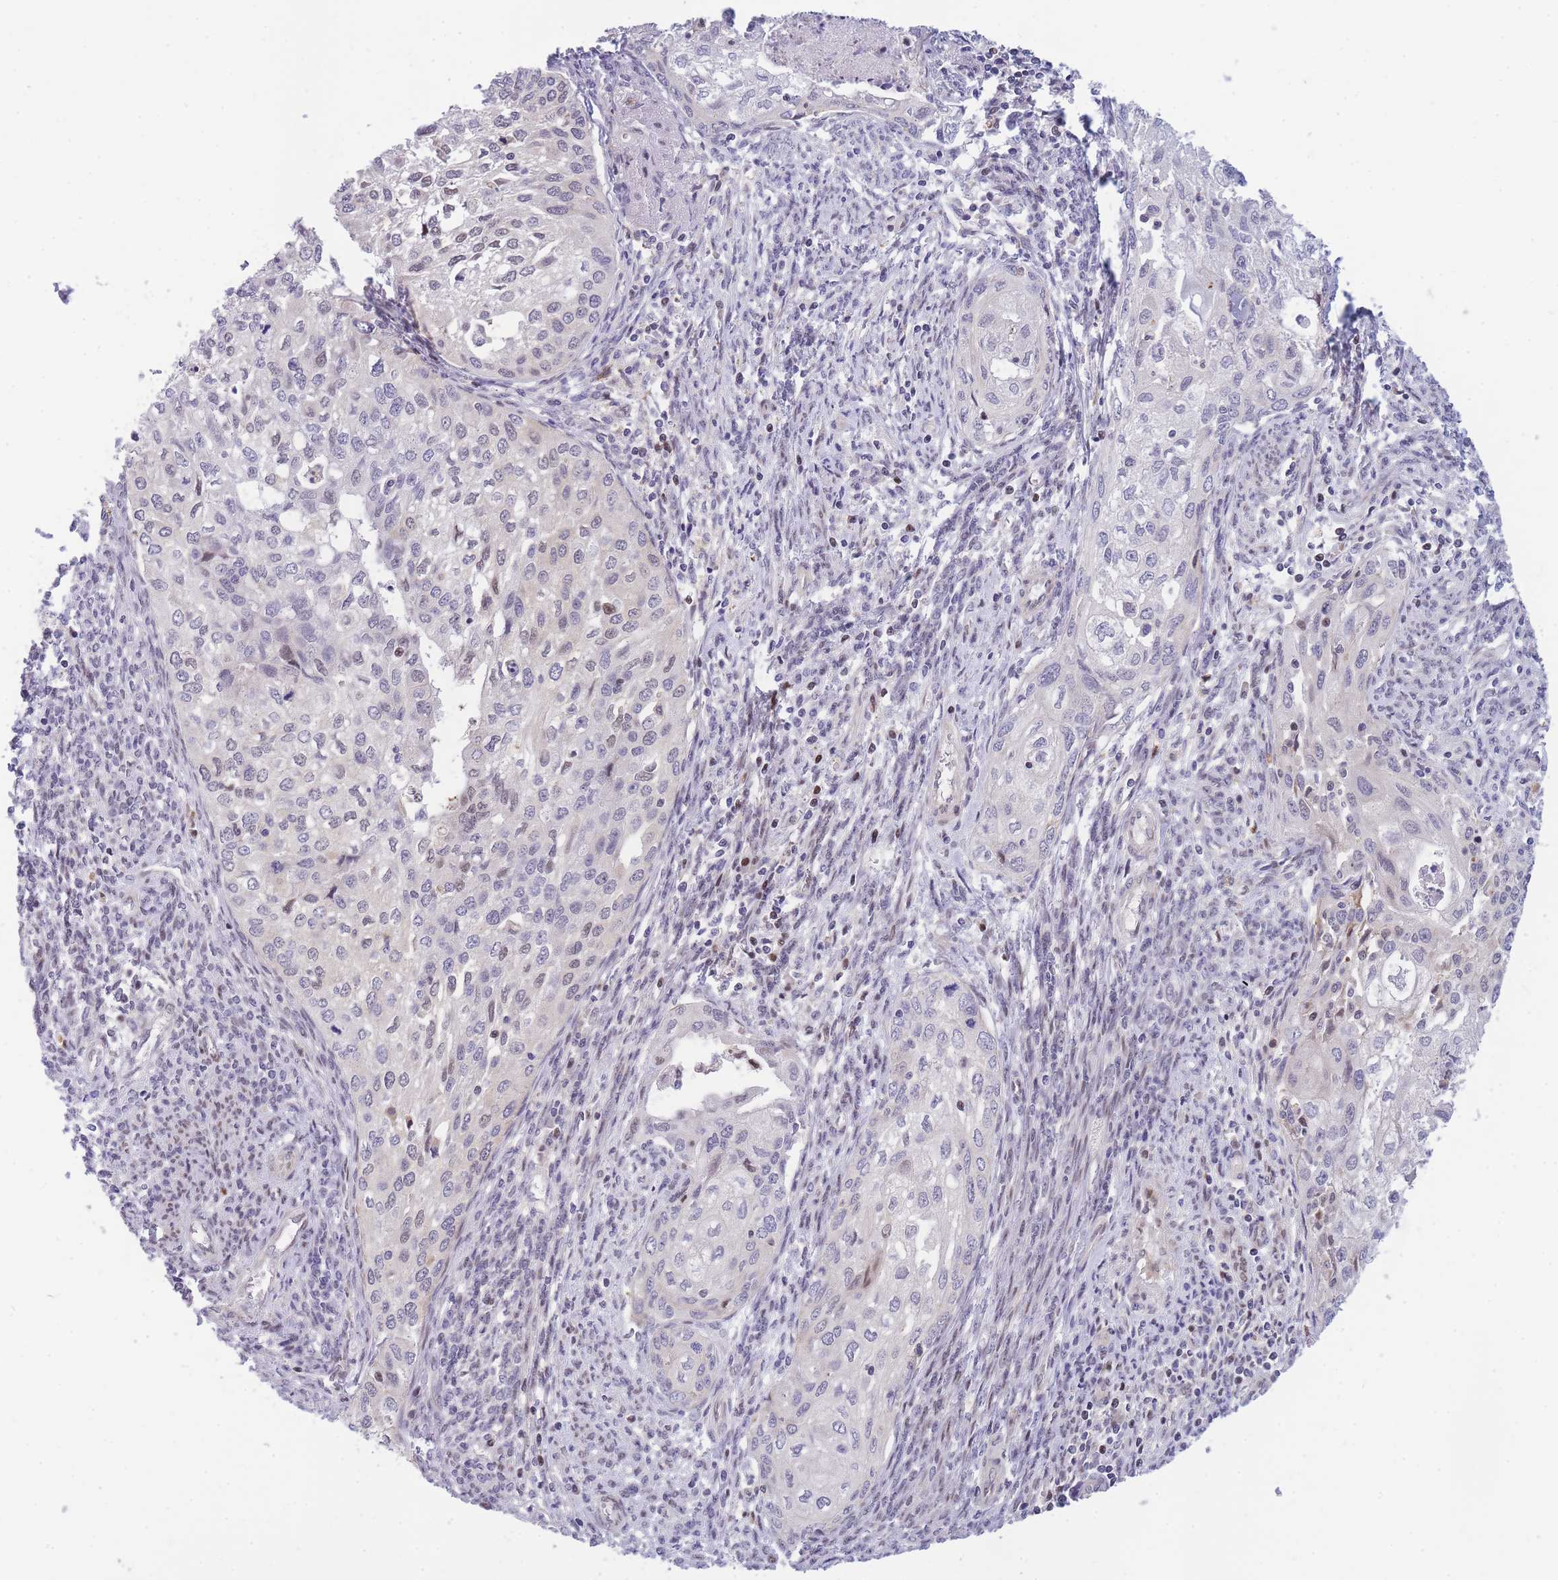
{"staining": {"intensity": "weak", "quantity": "<25%", "location": "nuclear"}, "tissue": "cervical cancer", "cell_type": "Tumor cells", "image_type": "cancer", "snomed": [{"axis": "morphology", "description": "Squamous cell carcinoma, NOS"}, {"axis": "topography", "description": "Cervix"}], "caption": "Immunohistochemistry (IHC) of human cervical cancer exhibits no expression in tumor cells.", "gene": "CRACD", "patient": {"sex": "female", "age": 67}}